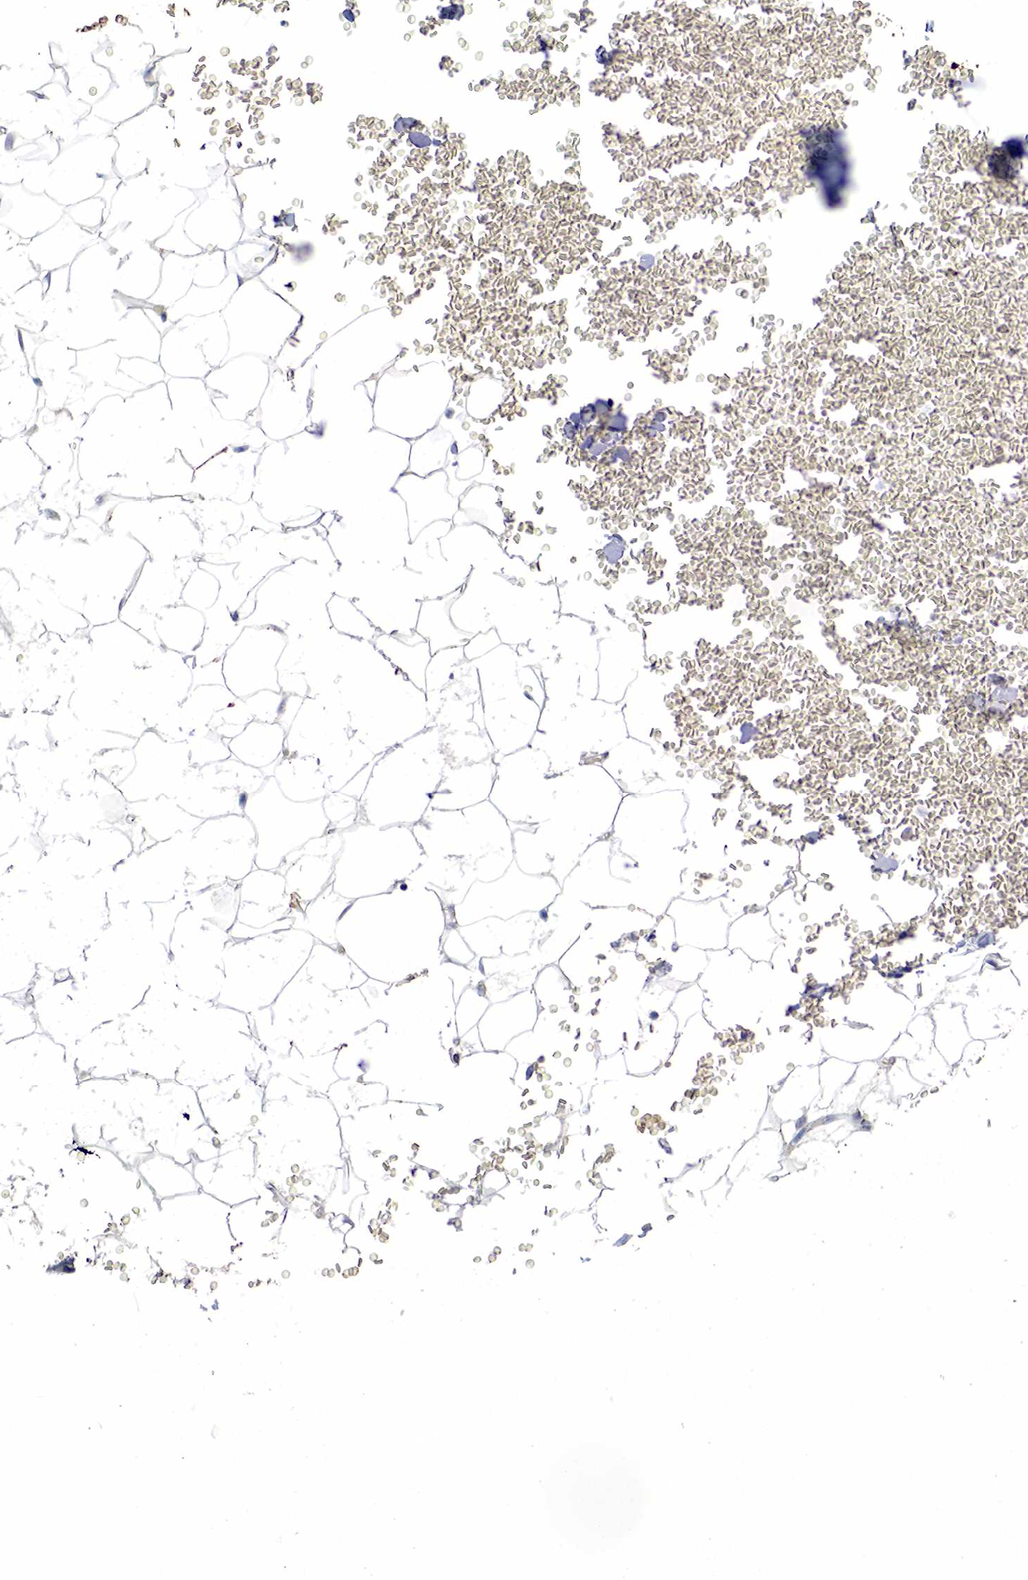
{"staining": {"intensity": "weak", "quantity": "<25%", "location": "cytoplasmic/membranous"}, "tissue": "adipose tissue", "cell_type": "Adipocytes", "image_type": "normal", "snomed": [{"axis": "morphology", "description": "Normal tissue, NOS"}, {"axis": "morphology", "description": "Inflammation, NOS"}, {"axis": "topography", "description": "Lymph node"}, {"axis": "topography", "description": "Peripheral nerve tissue"}], "caption": "This histopathology image is of normal adipose tissue stained with IHC to label a protein in brown with the nuclei are counter-stained blue. There is no expression in adipocytes.", "gene": "SYP", "patient": {"sex": "male", "age": 52}}